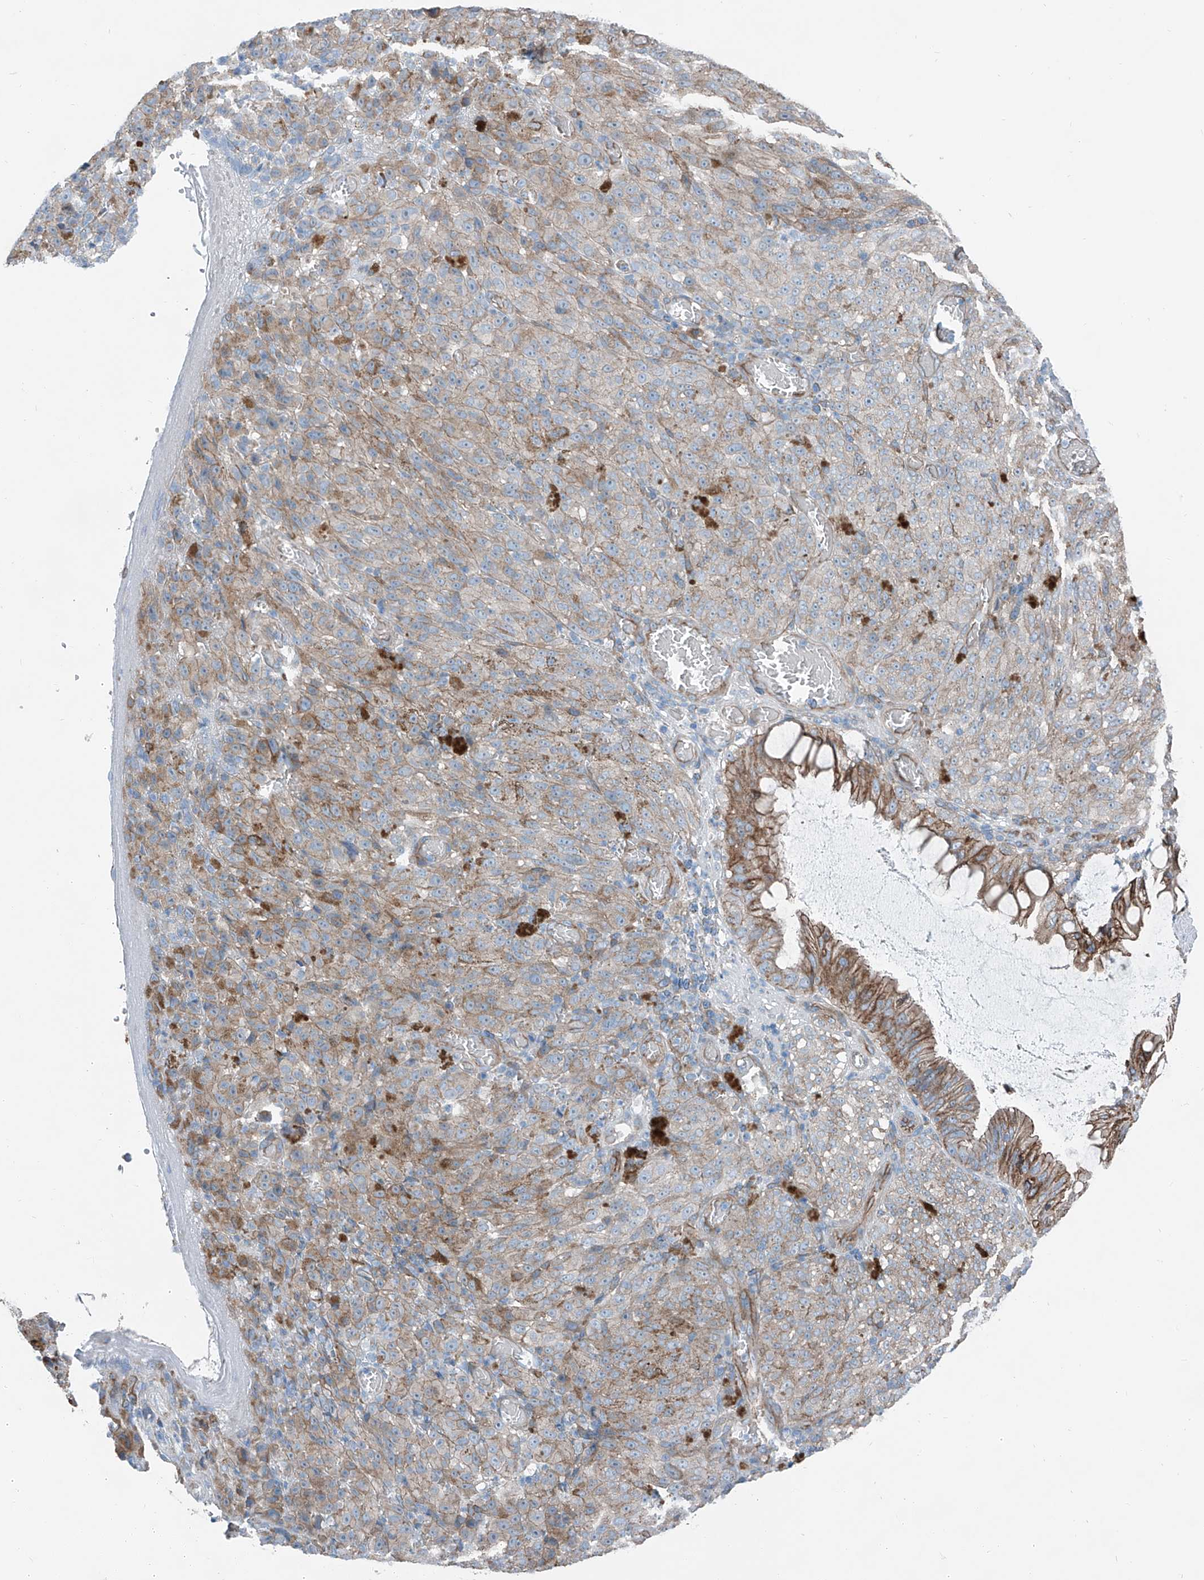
{"staining": {"intensity": "weak", "quantity": "25%-75%", "location": "cytoplasmic/membranous"}, "tissue": "melanoma", "cell_type": "Tumor cells", "image_type": "cancer", "snomed": [{"axis": "morphology", "description": "Malignant melanoma, NOS"}, {"axis": "topography", "description": "Rectum"}], "caption": "IHC (DAB (3,3'-diaminobenzidine)) staining of human melanoma demonstrates weak cytoplasmic/membranous protein positivity in approximately 25%-75% of tumor cells.", "gene": "THEMIS2", "patient": {"sex": "female", "age": 81}}